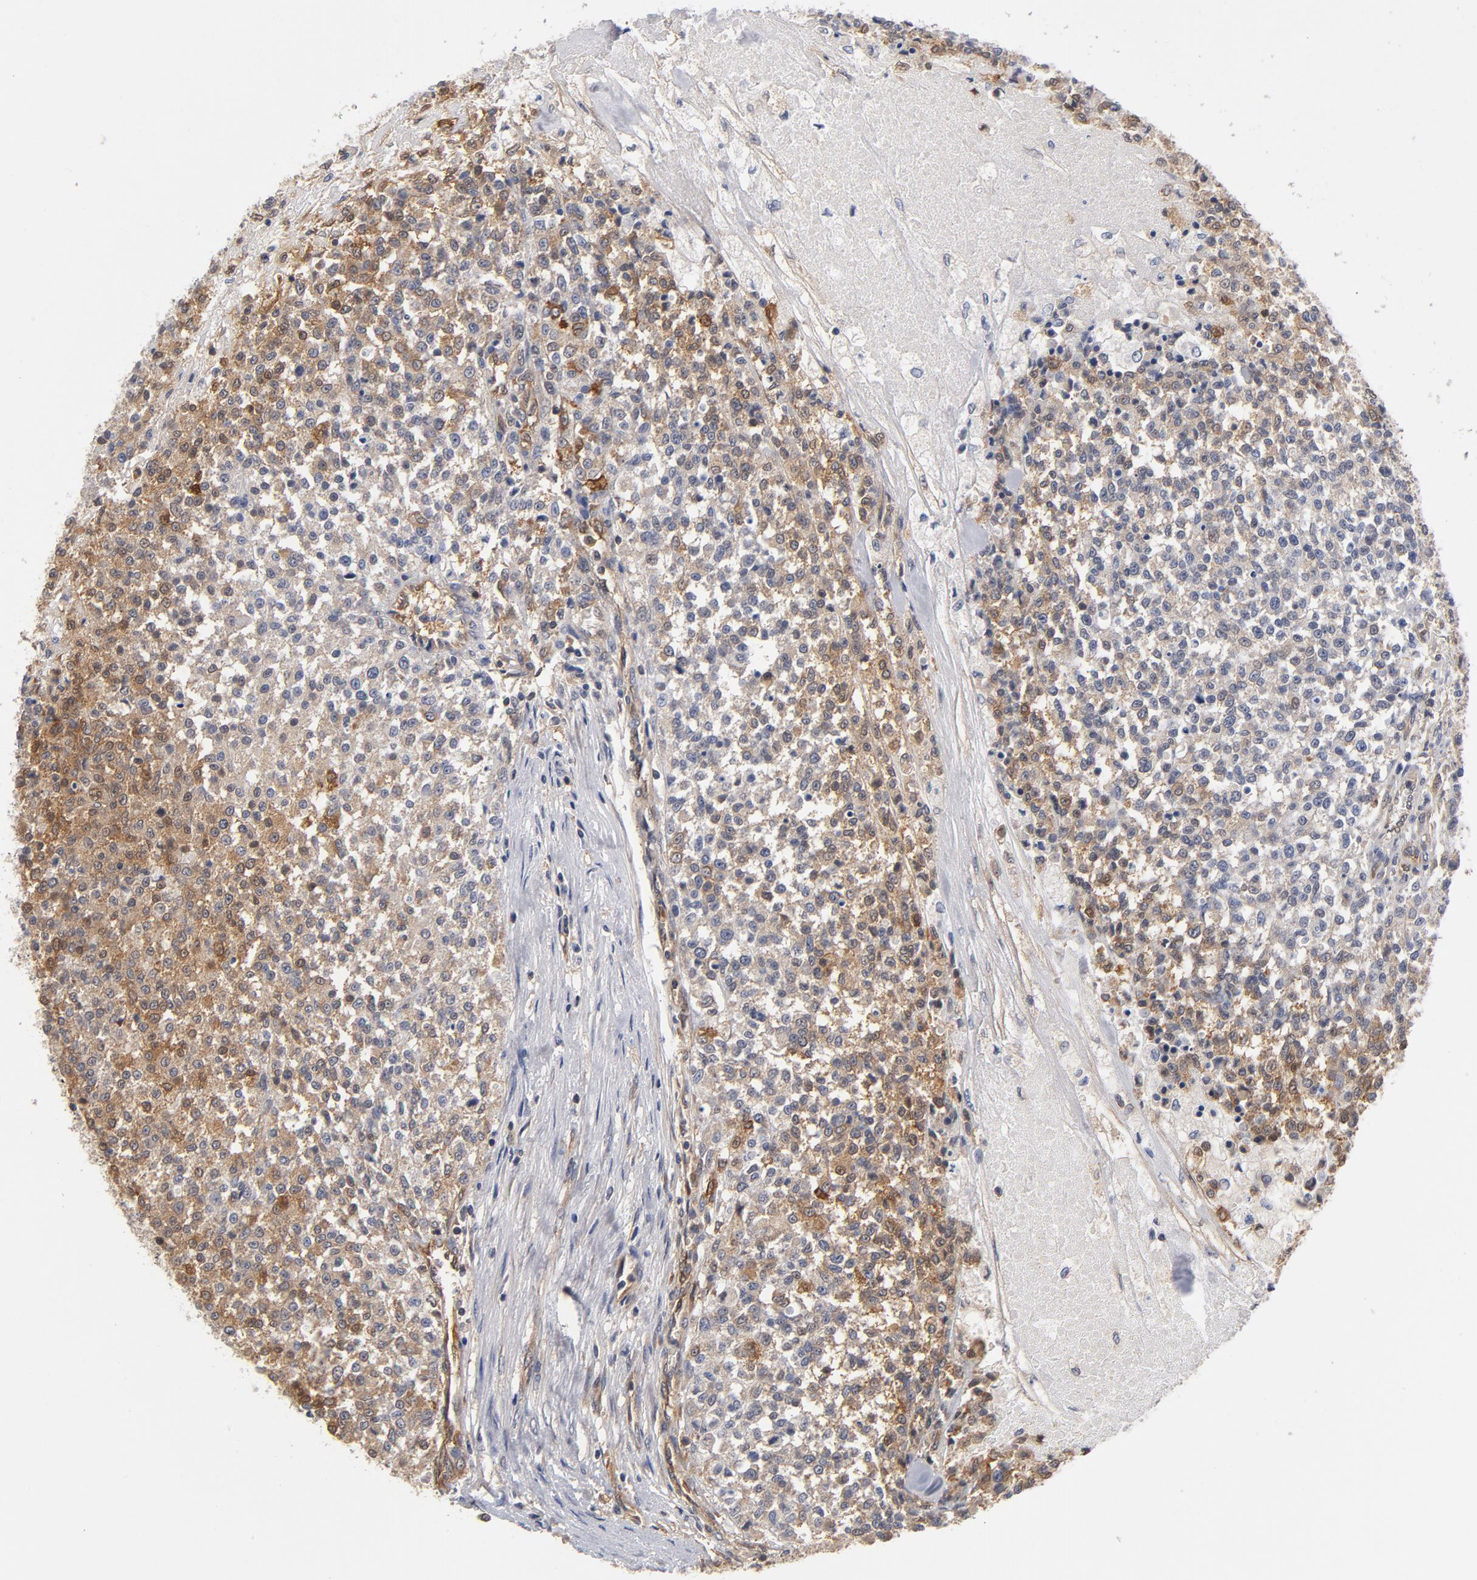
{"staining": {"intensity": "moderate", "quantity": "25%-75%", "location": "cytoplasmic/membranous"}, "tissue": "testis cancer", "cell_type": "Tumor cells", "image_type": "cancer", "snomed": [{"axis": "morphology", "description": "Seminoma, NOS"}, {"axis": "topography", "description": "Testis"}], "caption": "Testis seminoma stained with a brown dye reveals moderate cytoplasmic/membranous positive expression in about 25%-75% of tumor cells.", "gene": "ASMTL", "patient": {"sex": "male", "age": 59}}